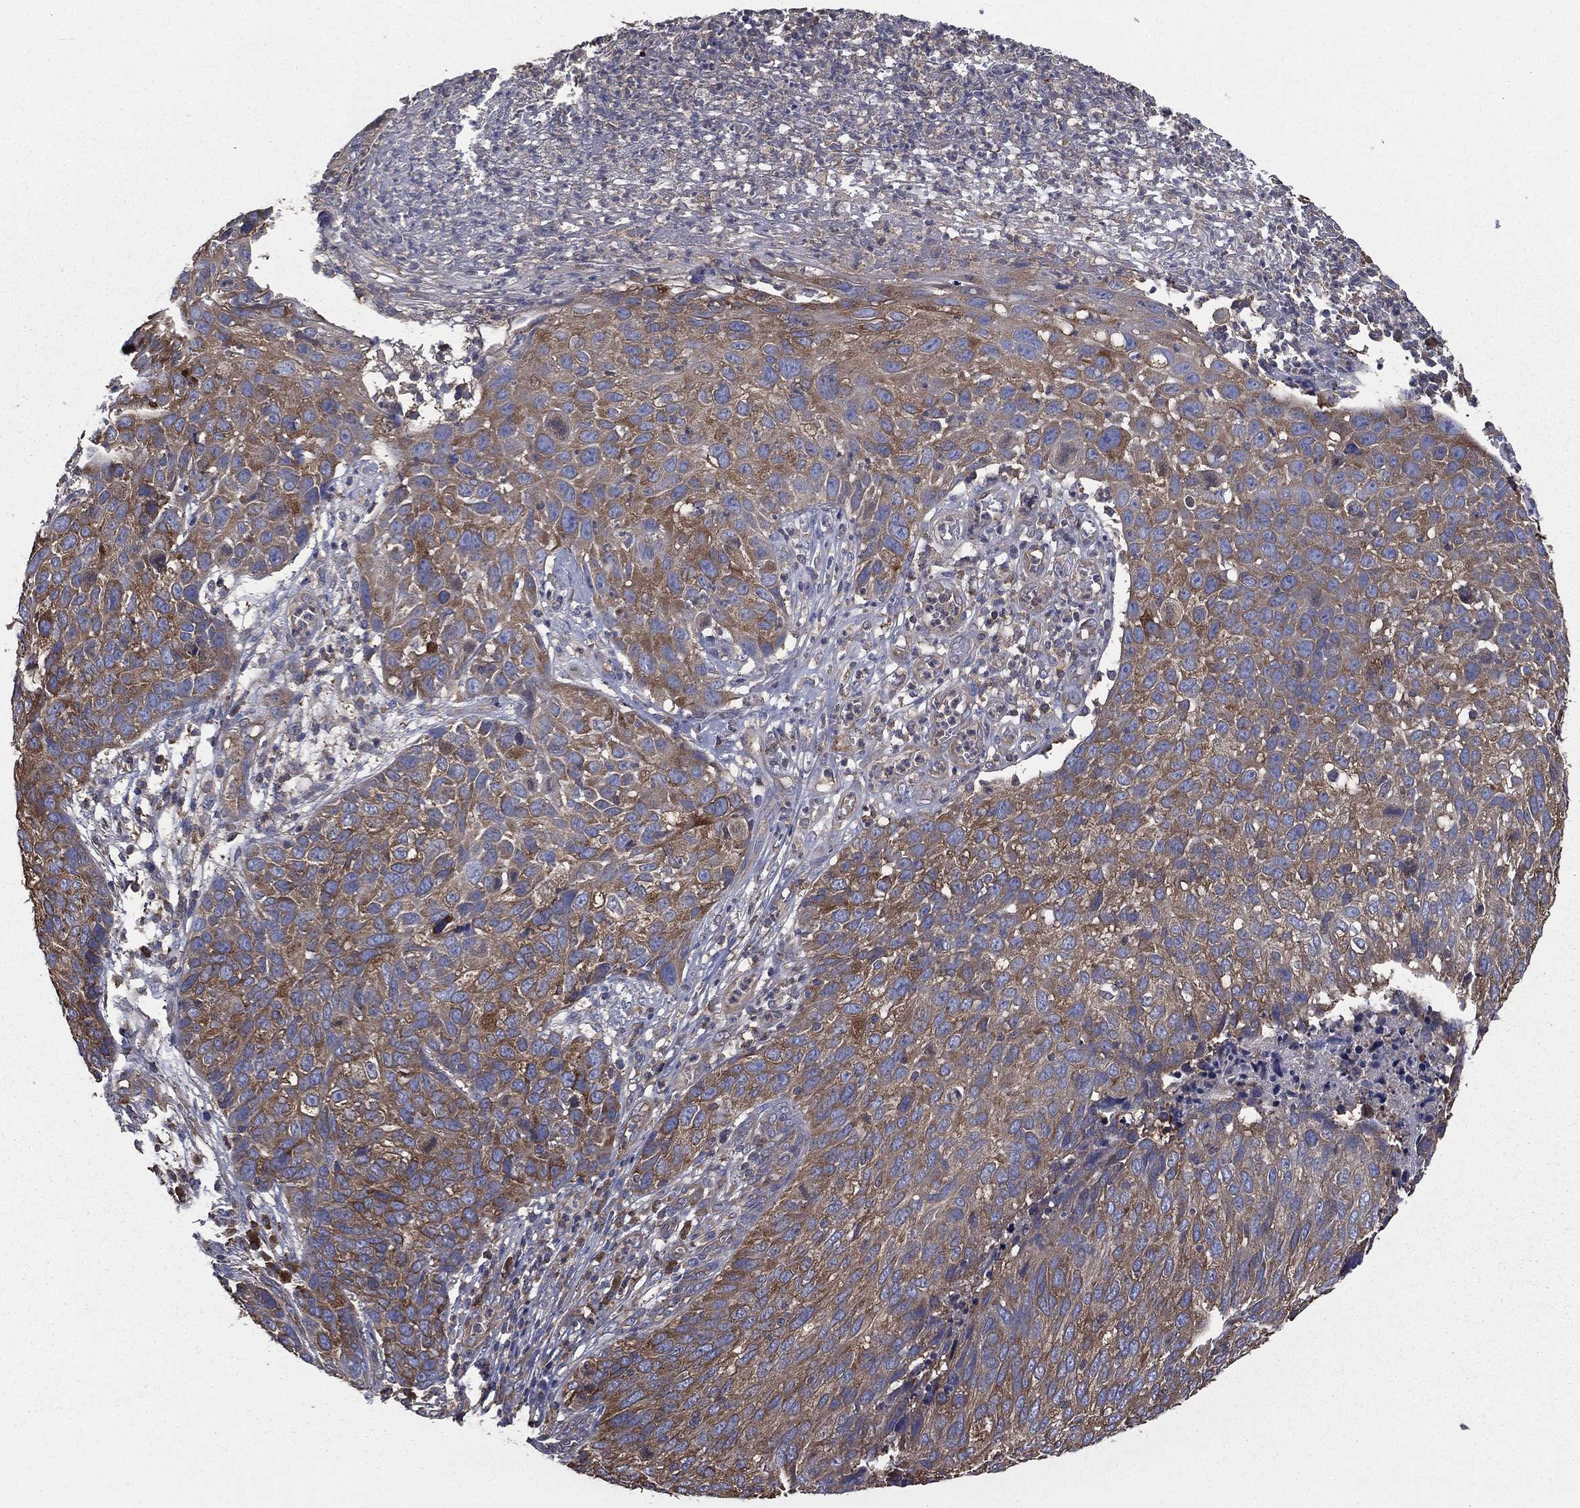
{"staining": {"intensity": "moderate", "quantity": ">75%", "location": "cytoplasmic/membranous"}, "tissue": "skin cancer", "cell_type": "Tumor cells", "image_type": "cancer", "snomed": [{"axis": "morphology", "description": "Squamous cell carcinoma, NOS"}, {"axis": "topography", "description": "Skin"}], "caption": "Immunohistochemistry photomicrograph of neoplastic tissue: skin cancer (squamous cell carcinoma) stained using immunohistochemistry demonstrates medium levels of moderate protein expression localized specifically in the cytoplasmic/membranous of tumor cells, appearing as a cytoplasmic/membranous brown color.", "gene": "SARS1", "patient": {"sex": "male", "age": 92}}